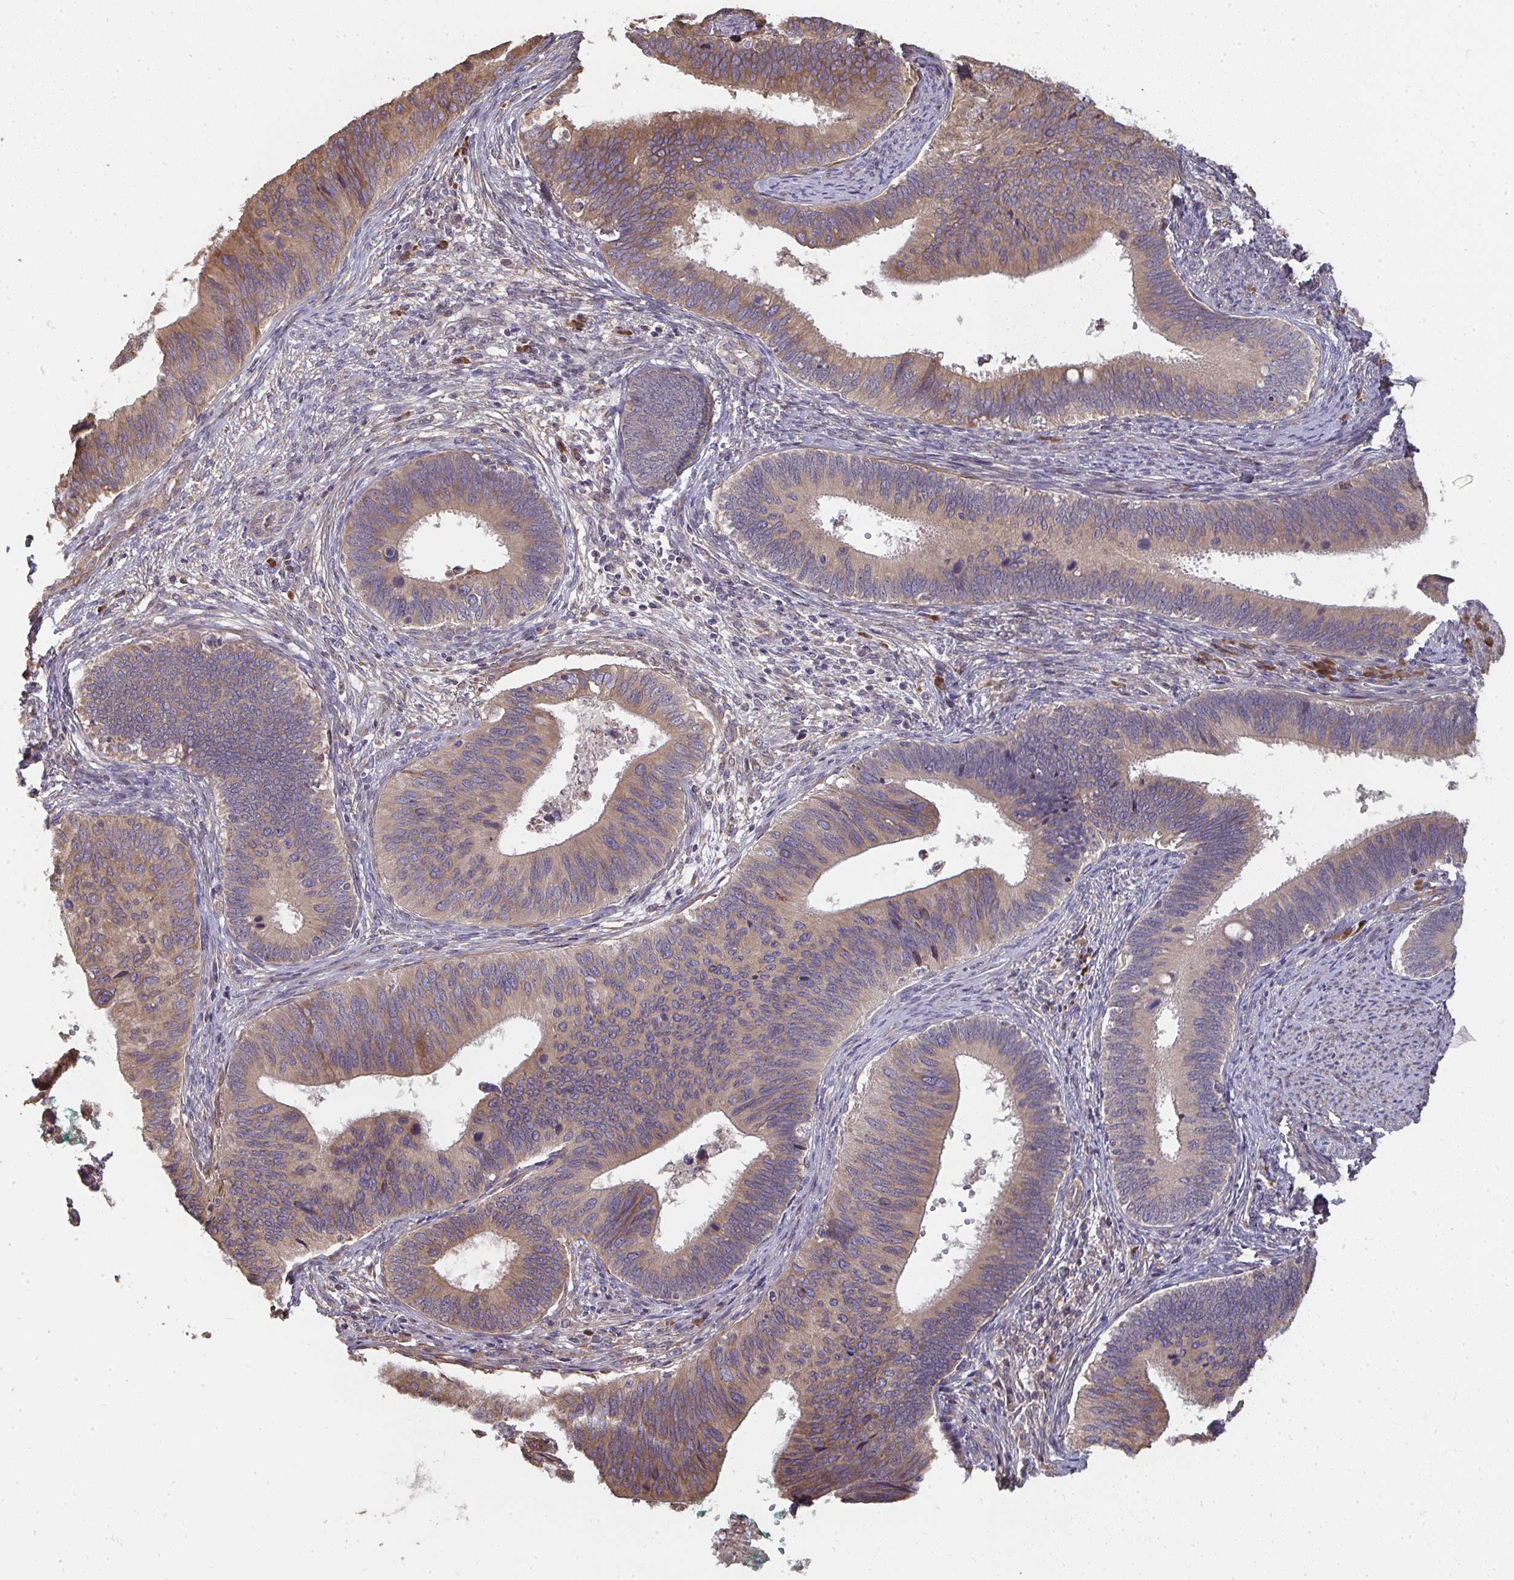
{"staining": {"intensity": "weak", "quantity": "25%-75%", "location": "cytoplasmic/membranous"}, "tissue": "cervical cancer", "cell_type": "Tumor cells", "image_type": "cancer", "snomed": [{"axis": "morphology", "description": "Adenocarcinoma, NOS"}, {"axis": "topography", "description": "Cervix"}], "caption": "Brown immunohistochemical staining in adenocarcinoma (cervical) reveals weak cytoplasmic/membranous staining in approximately 25%-75% of tumor cells.", "gene": "ZFYVE28", "patient": {"sex": "female", "age": 42}}